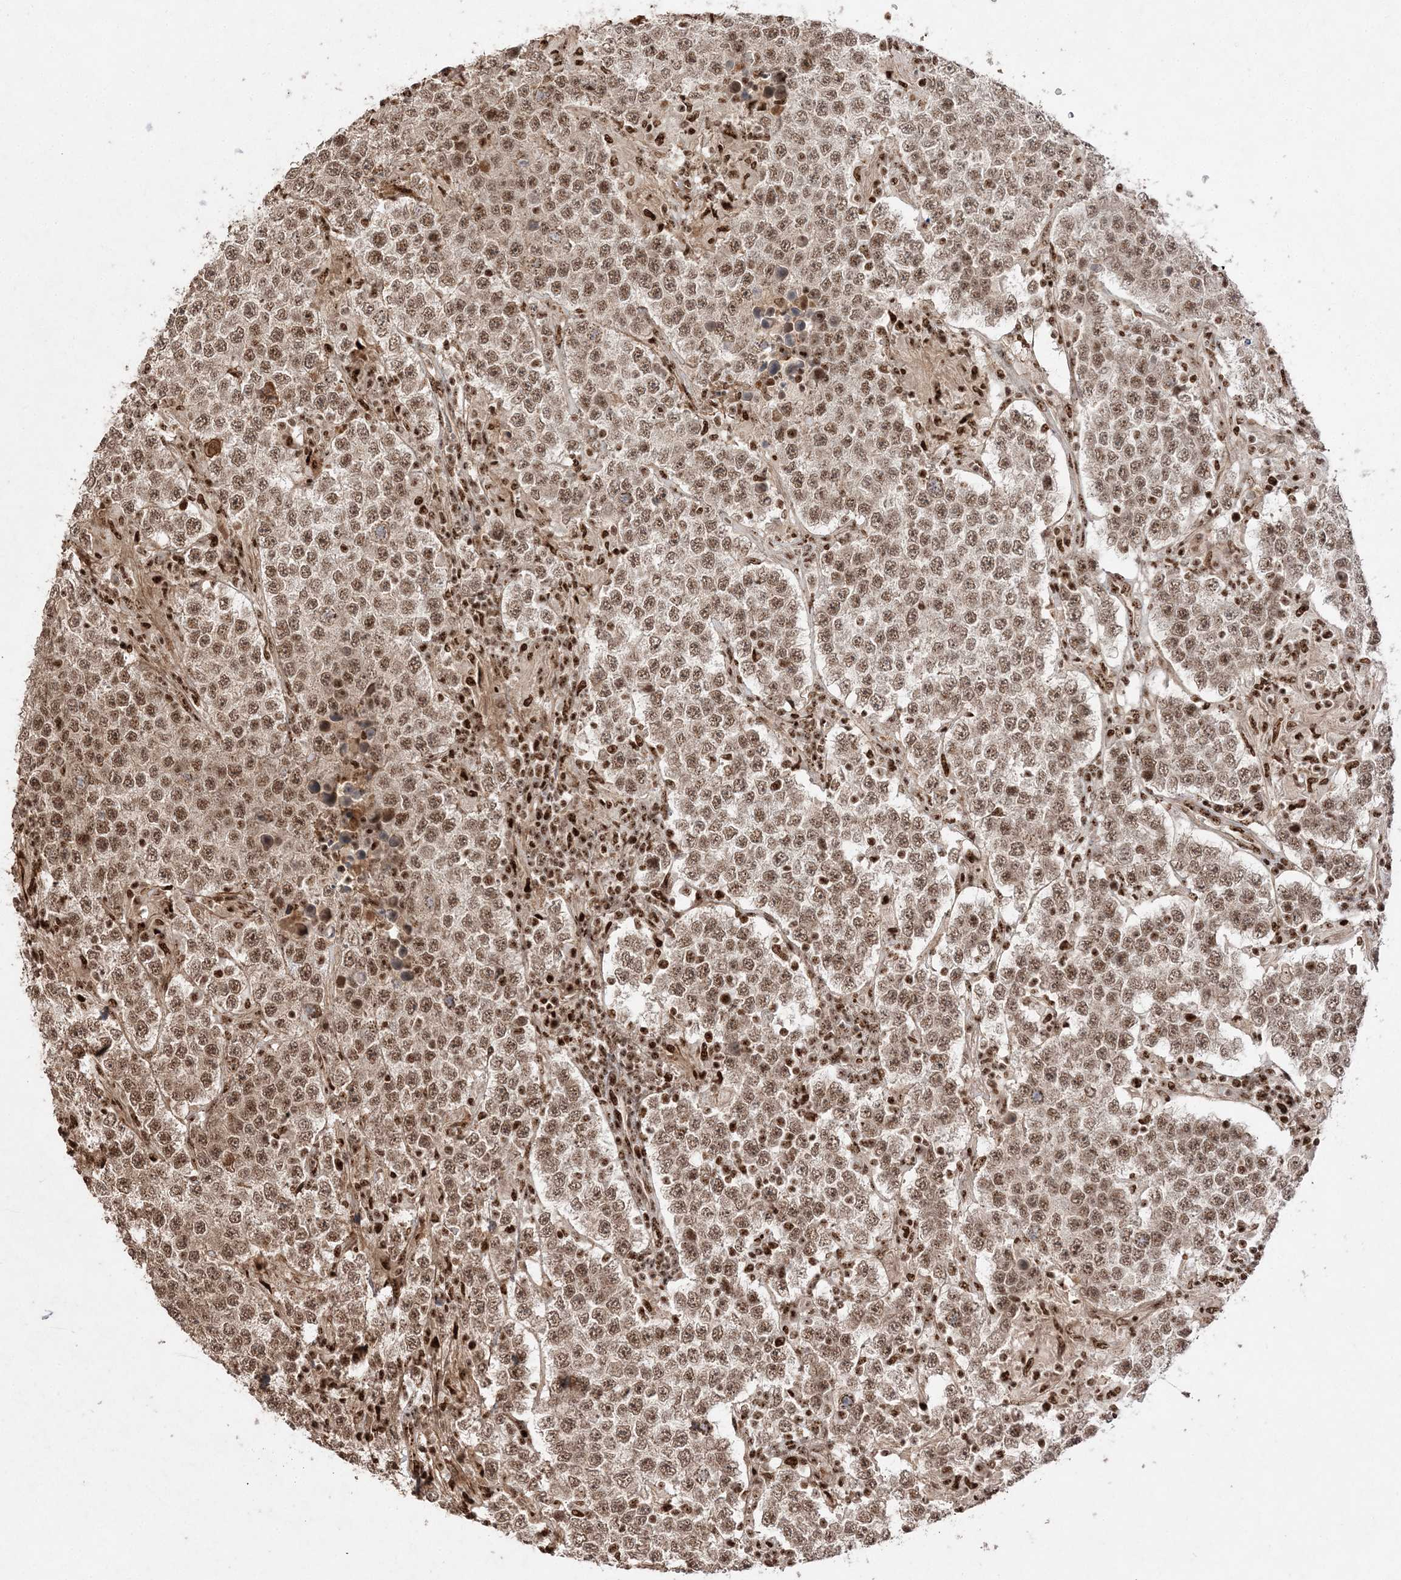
{"staining": {"intensity": "moderate", "quantity": ">75%", "location": "nuclear"}, "tissue": "testis cancer", "cell_type": "Tumor cells", "image_type": "cancer", "snomed": [{"axis": "morphology", "description": "Normal tissue, NOS"}, {"axis": "morphology", "description": "Urothelial carcinoma, High grade"}, {"axis": "morphology", "description": "Seminoma, NOS"}, {"axis": "morphology", "description": "Carcinoma, Embryonal, NOS"}, {"axis": "topography", "description": "Urinary bladder"}, {"axis": "topography", "description": "Testis"}], "caption": "A brown stain labels moderate nuclear expression of a protein in human high-grade urothelial carcinoma (testis) tumor cells. The staining was performed using DAB to visualize the protein expression in brown, while the nuclei were stained in blue with hematoxylin (Magnification: 20x).", "gene": "RBM17", "patient": {"sex": "male", "age": 41}}